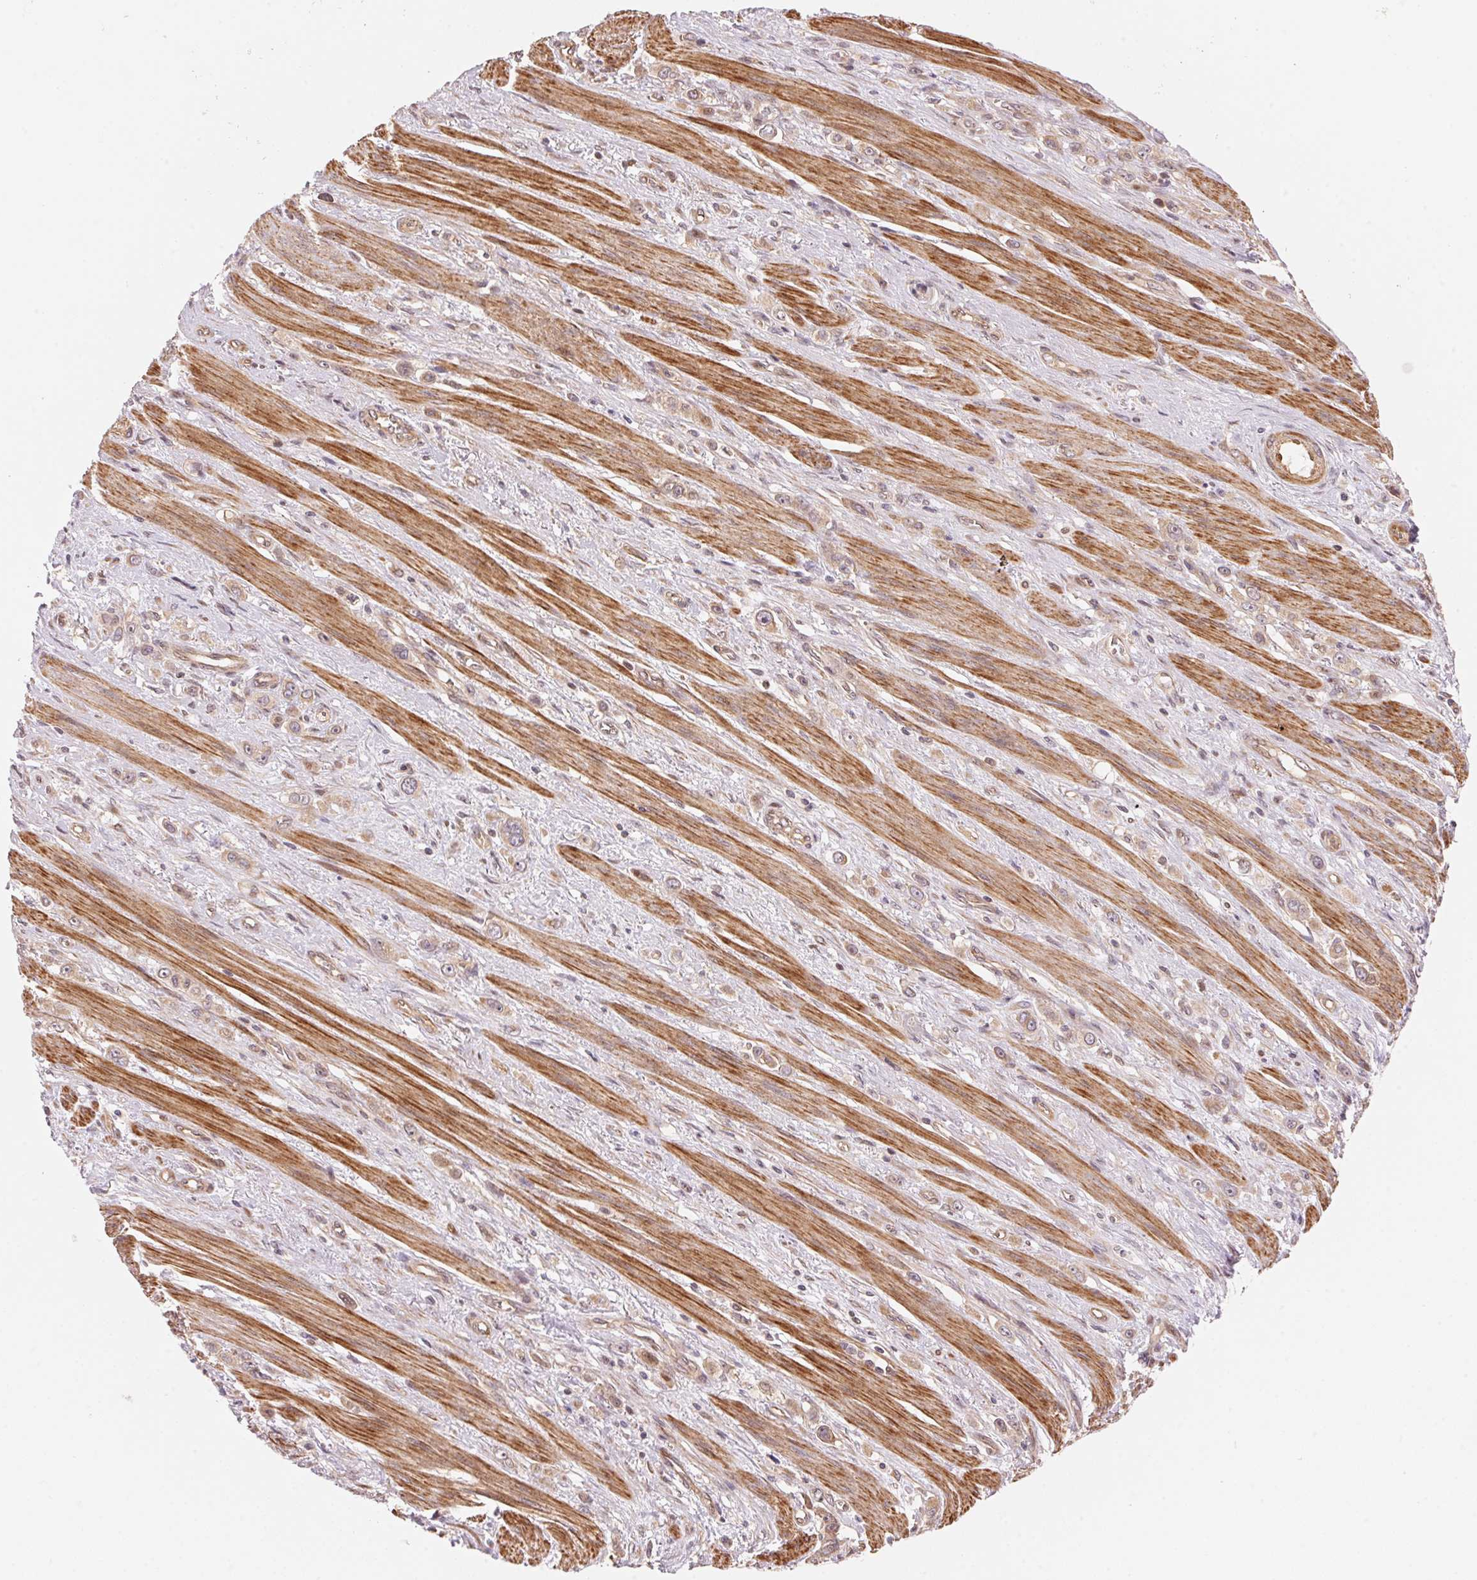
{"staining": {"intensity": "weak", "quantity": "<25%", "location": "cytoplasmic/membranous"}, "tissue": "stomach cancer", "cell_type": "Tumor cells", "image_type": "cancer", "snomed": [{"axis": "morphology", "description": "Adenocarcinoma, NOS"}, {"axis": "topography", "description": "Stomach, upper"}], "caption": "This is a photomicrograph of IHC staining of stomach cancer, which shows no staining in tumor cells. The staining is performed using DAB brown chromogen with nuclei counter-stained in using hematoxylin.", "gene": "TNIP2", "patient": {"sex": "male", "age": 75}}